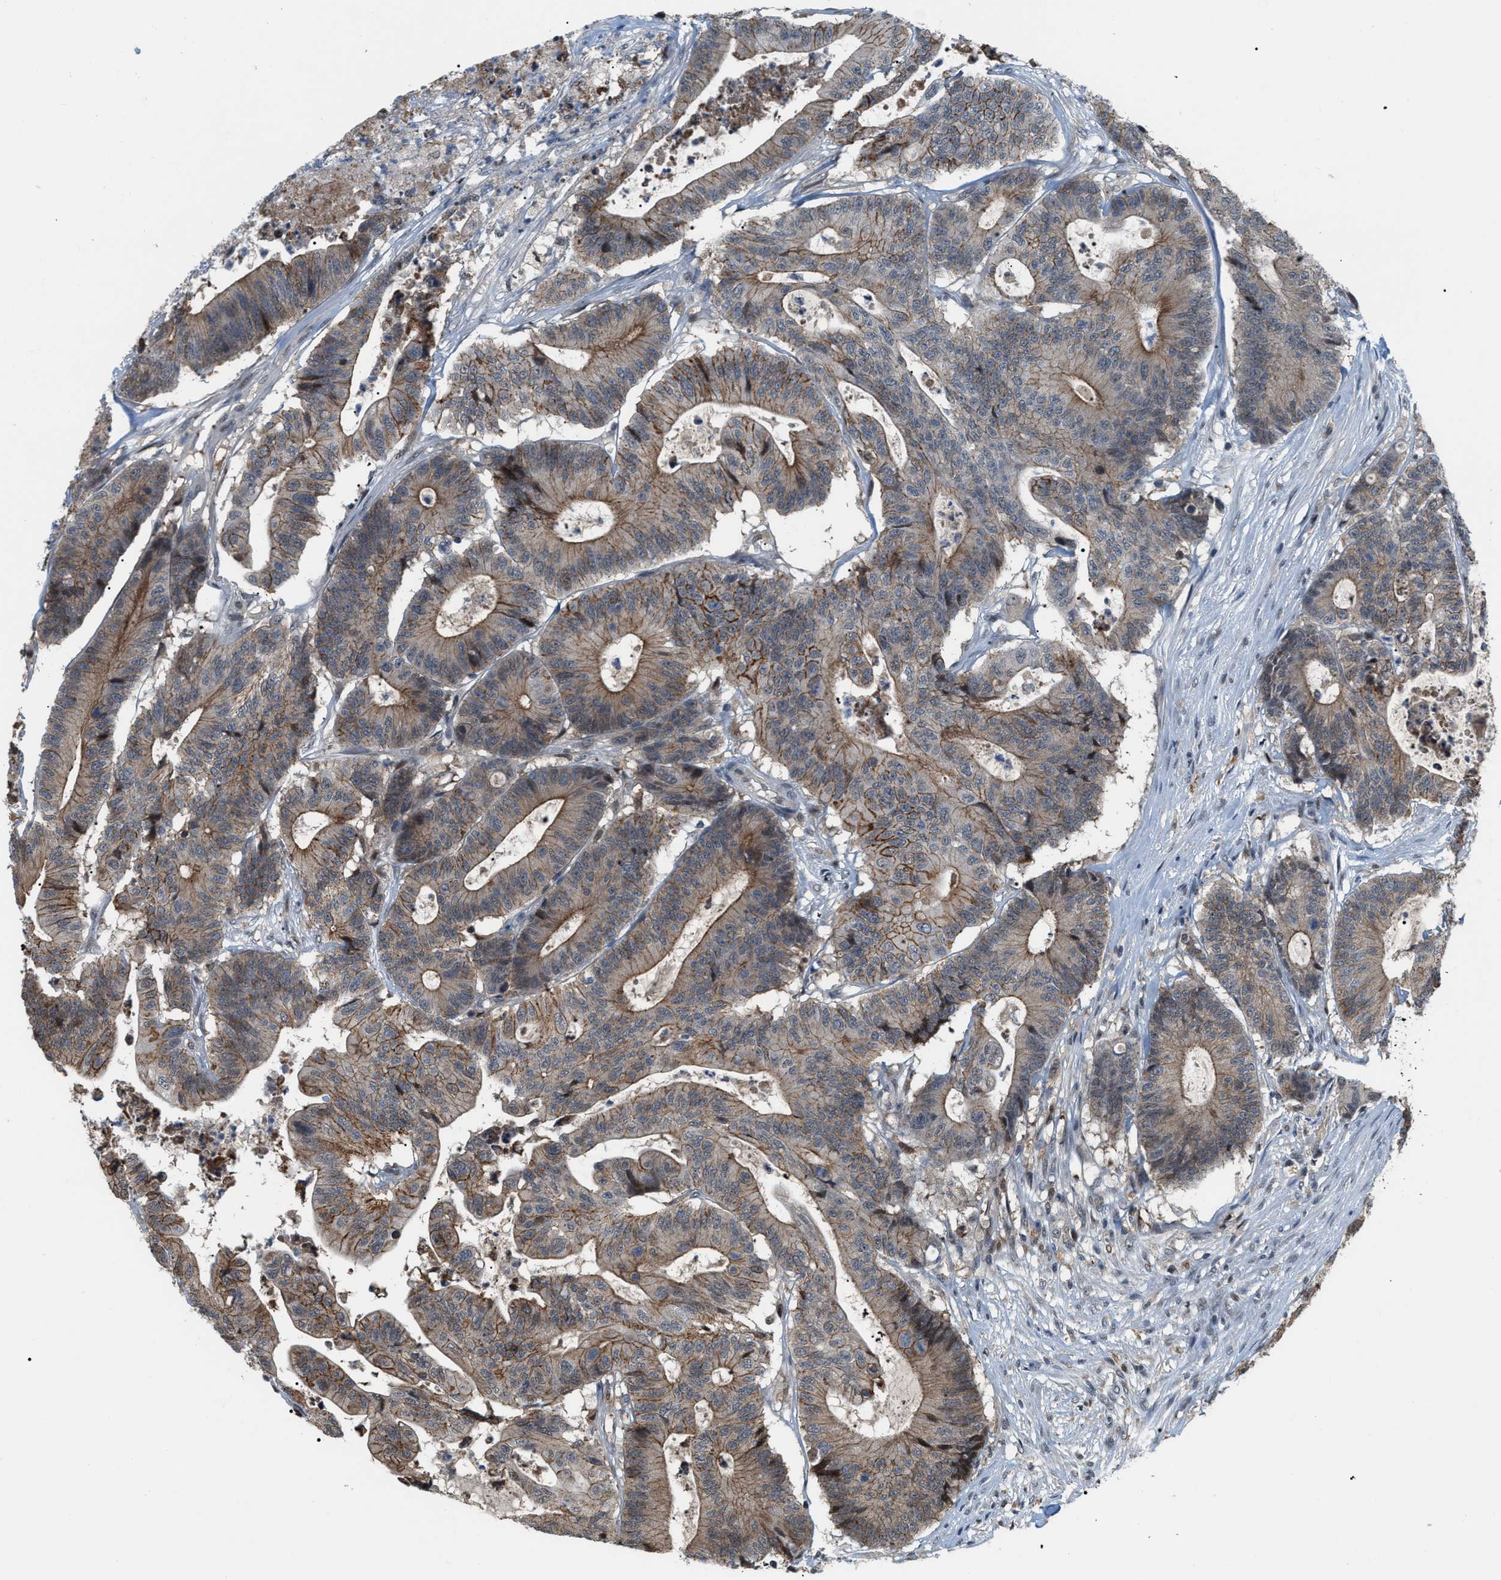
{"staining": {"intensity": "moderate", "quantity": "25%-75%", "location": "cytoplasmic/membranous"}, "tissue": "colorectal cancer", "cell_type": "Tumor cells", "image_type": "cancer", "snomed": [{"axis": "morphology", "description": "Adenocarcinoma, NOS"}, {"axis": "topography", "description": "Colon"}], "caption": "IHC (DAB (3,3'-diaminobenzidine)) staining of human colorectal cancer (adenocarcinoma) displays moderate cytoplasmic/membranous protein positivity in about 25%-75% of tumor cells.", "gene": "RFFL", "patient": {"sex": "female", "age": 84}}